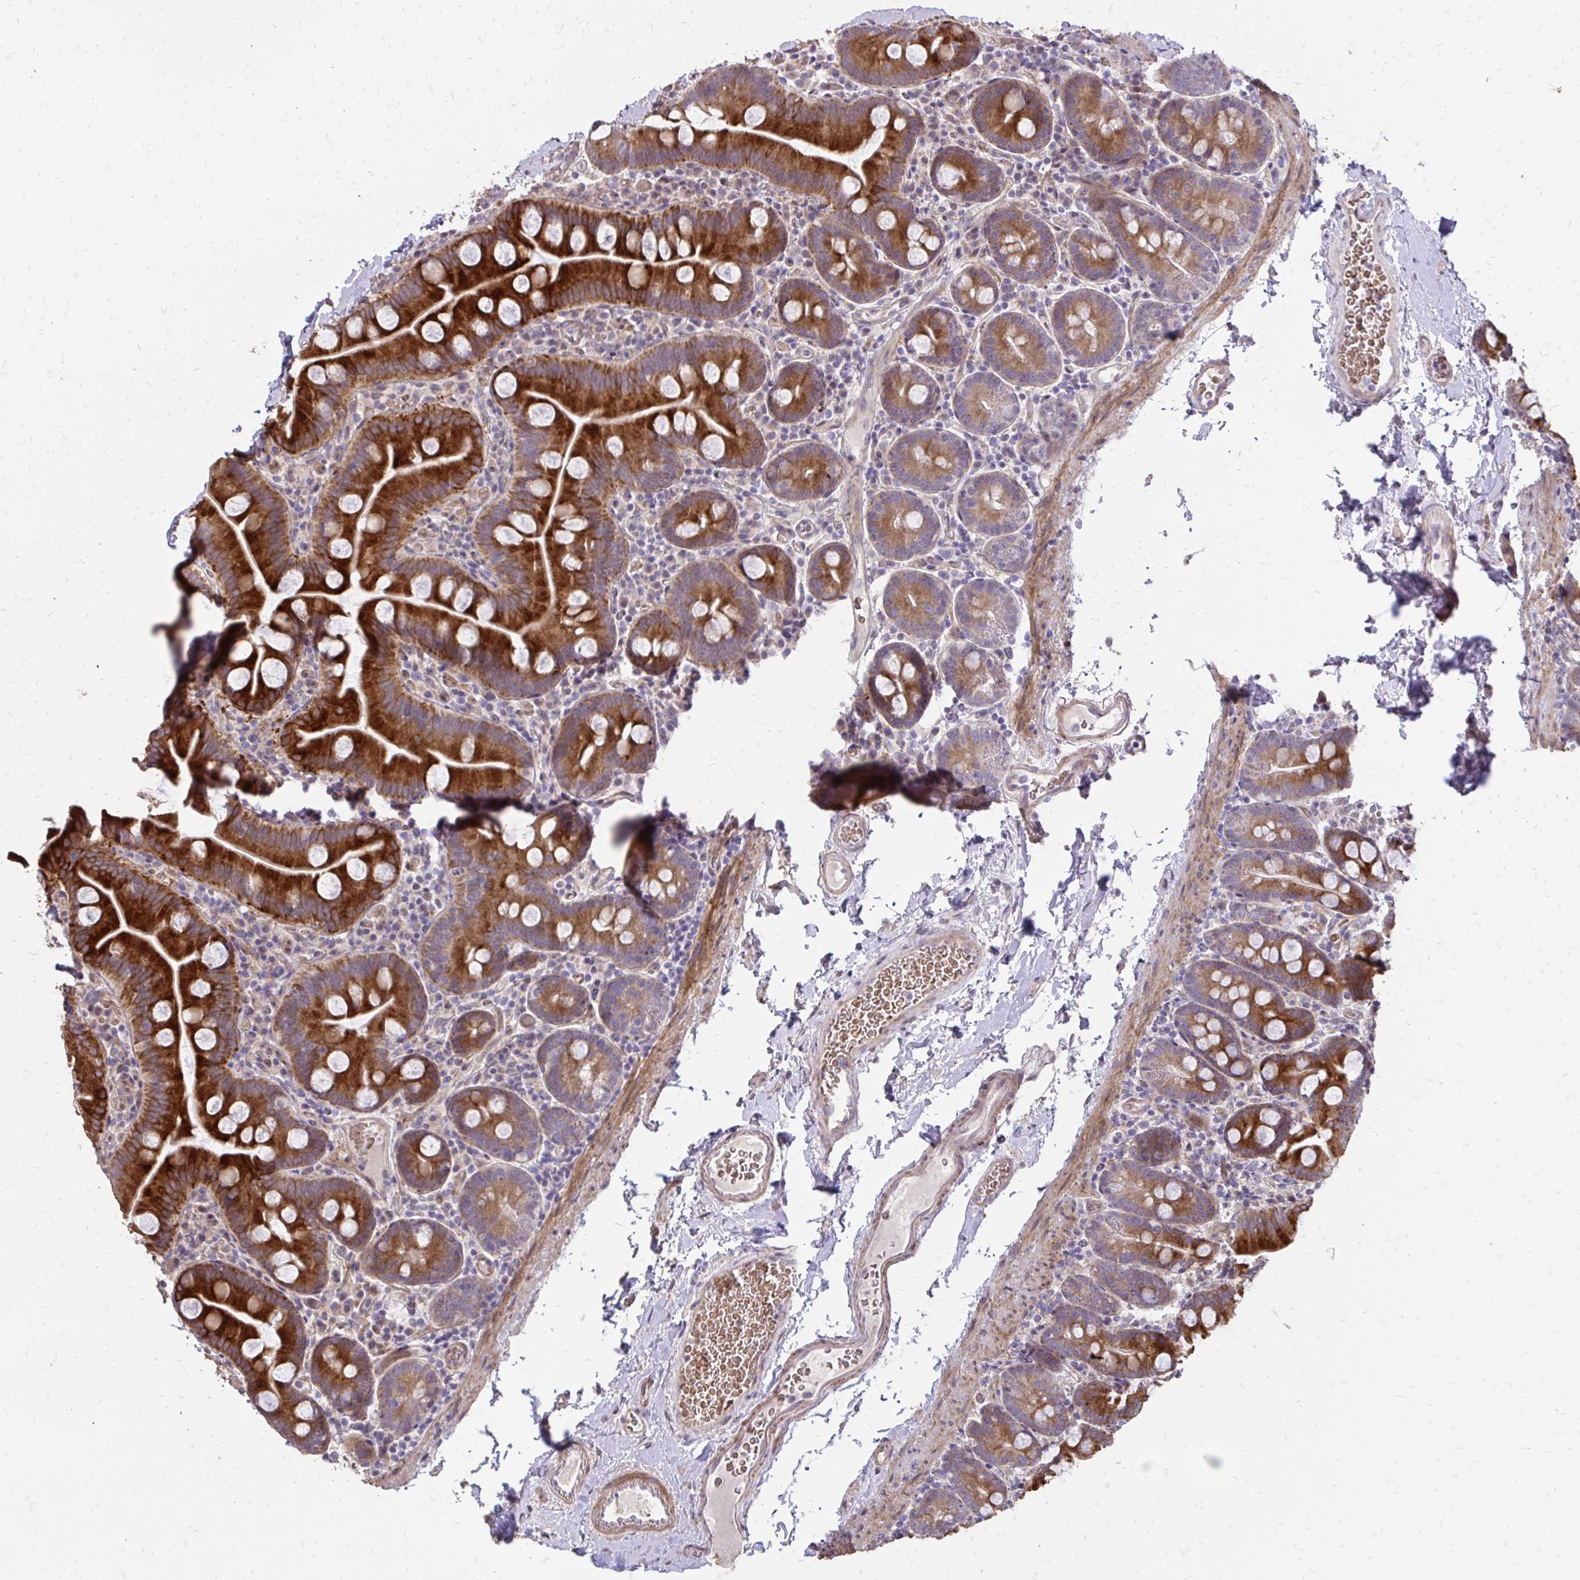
{"staining": {"intensity": "strong", "quantity": ">75%", "location": "cytoplasmic/membranous"}, "tissue": "small intestine", "cell_type": "Glandular cells", "image_type": "normal", "snomed": [{"axis": "morphology", "description": "Normal tissue, NOS"}, {"axis": "topography", "description": "Small intestine"}], "caption": "An image showing strong cytoplasmic/membranous staining in approximately >75% of glandular cells in unremarkable small intestine, as visualized by brown immunohistochemical staining.", "gene": "MYORG", "patient": {"sex": "female", "age": 68}}